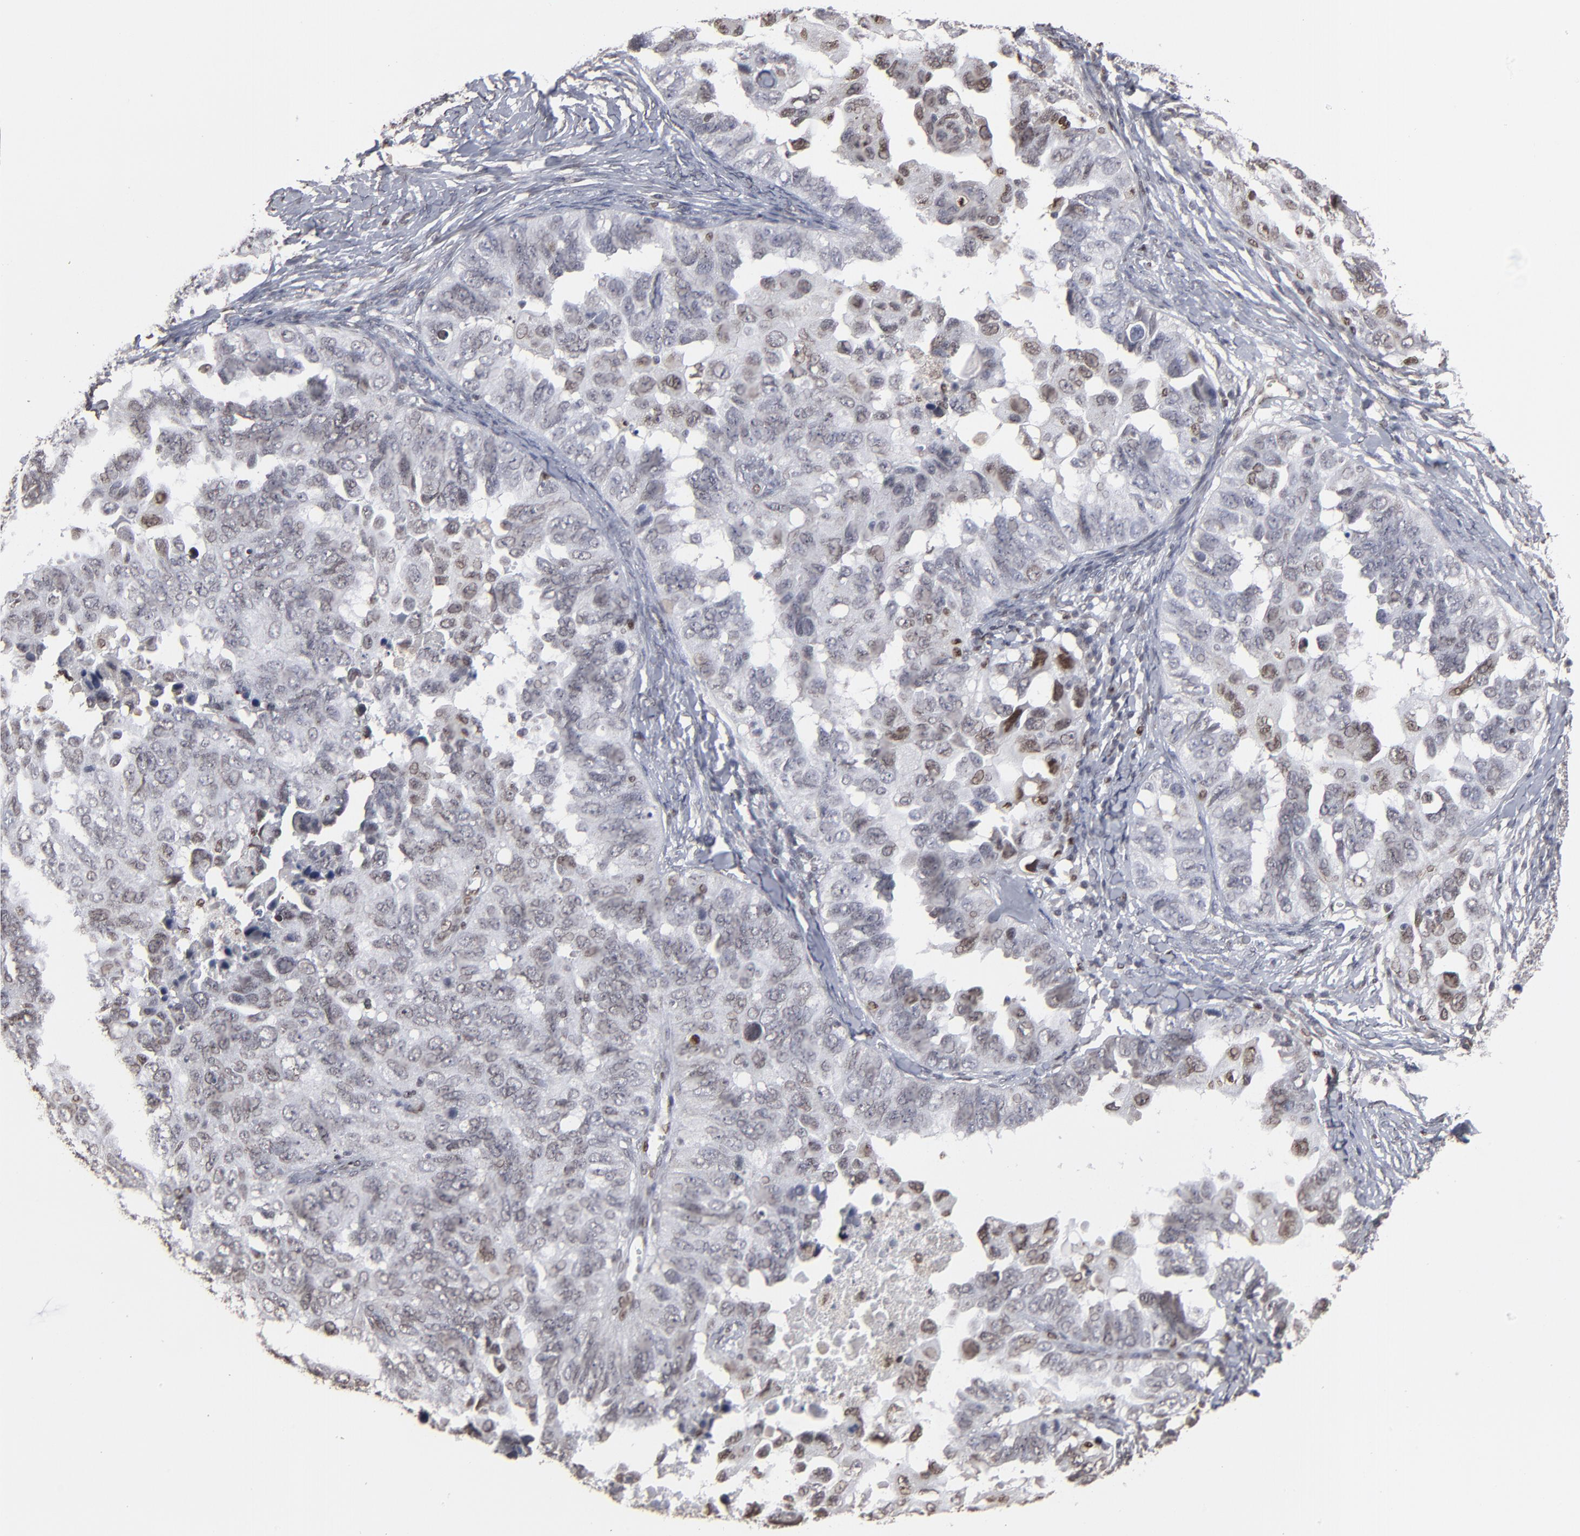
{"staining": {"intensity": "weak", "quantity": "25%-75%", "location": "nuclear"}, "tissue": "ovarian cancer", "cell_type": "Tumor cells", "image_type": "cancer", "snomed": [{"axis": "morphology", "description": "Cystadenocarcinoma, serous, NOS"}, {"axis": "topography", "description": "Ovary"}], "caption": "Ovarian cancer was stained to show a protein in brown. There is low levels of weak nuclear staining in about 25%-75% of tumor cells. (IHC, brightfield microscopy, high magnification).", "gene": "BAZ1A", "patient": {"sex": "female", "age": 82}}